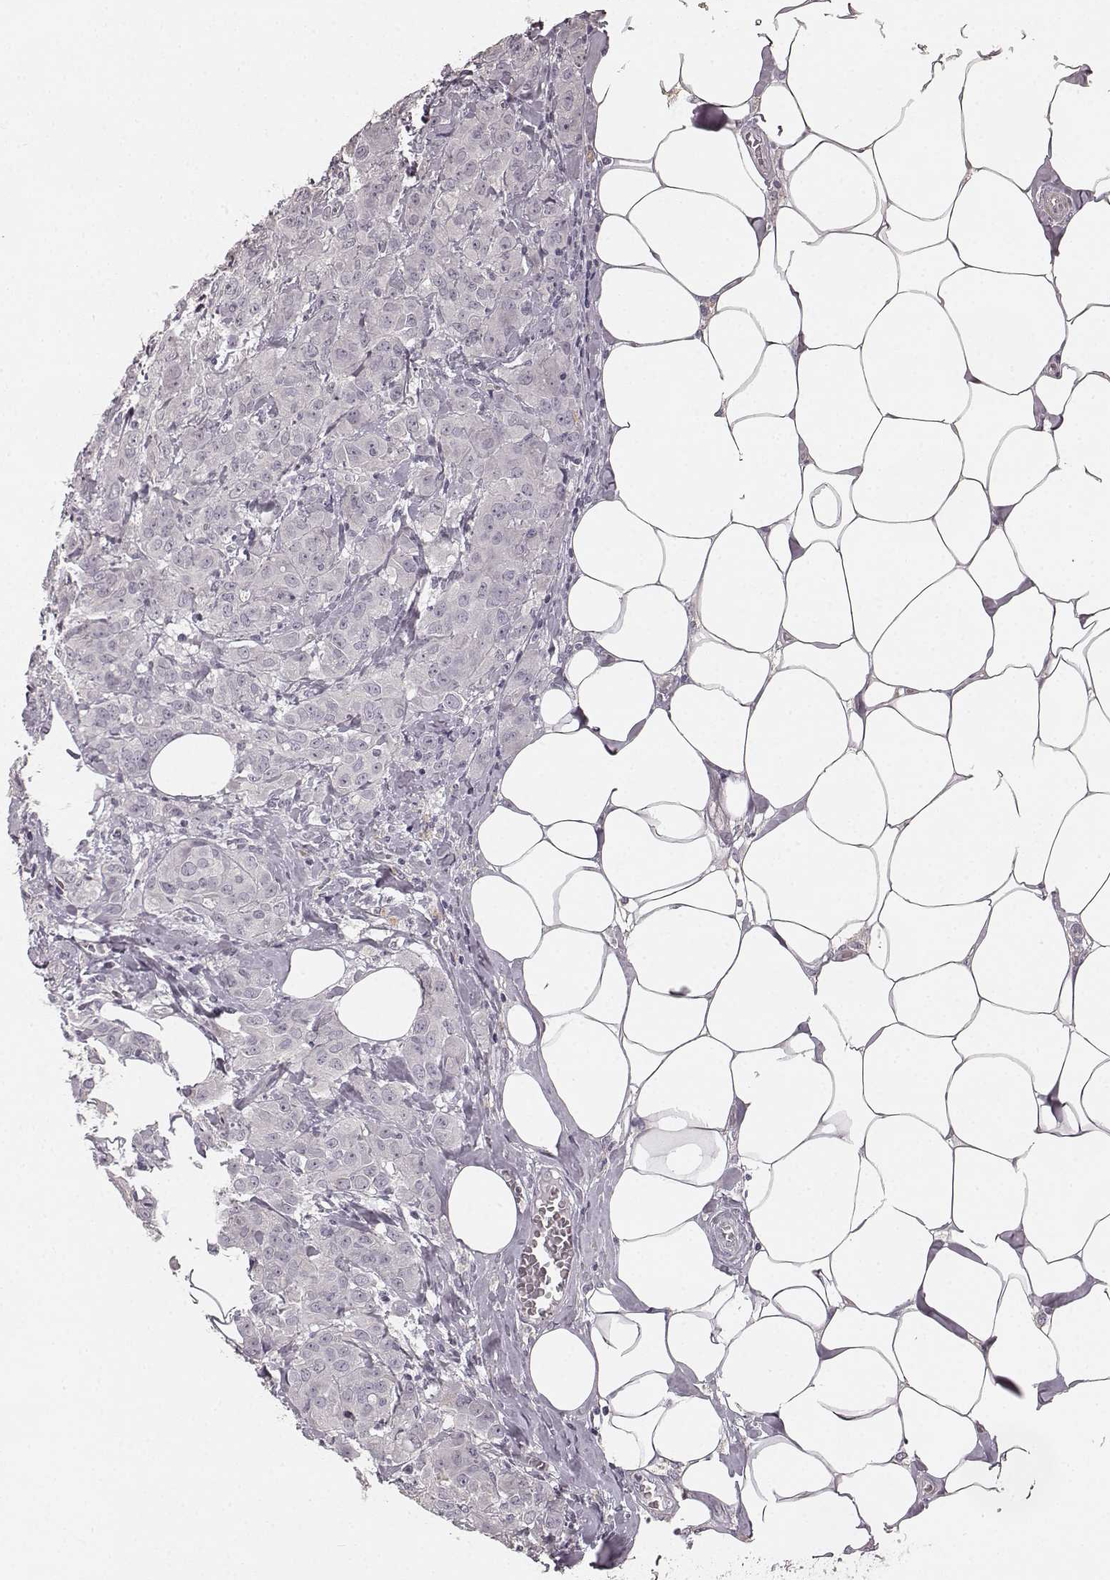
{"staining": {"intensity": "negative", "quantity": "none", "location": "none"}, "tissue": "breast cancer", "cell_type": "Tumor cells", "image_type": "cancer", "snomed": [{"axis": "morphology", "description": "Normal tissue, NOS"}, {"axis": "morphology", "description": "Duct carcinoma"}, {"axis": "topography", "description": "Breast"}], "caption": "Photomicrograph shows no significant protein expression in tumor cells of breast intraductal carcinoma. (DAB immunohistochemistry with hematoxylin counter stain).", "gene": "RIT2", "patient": {"sex": "female", "age": 43}}